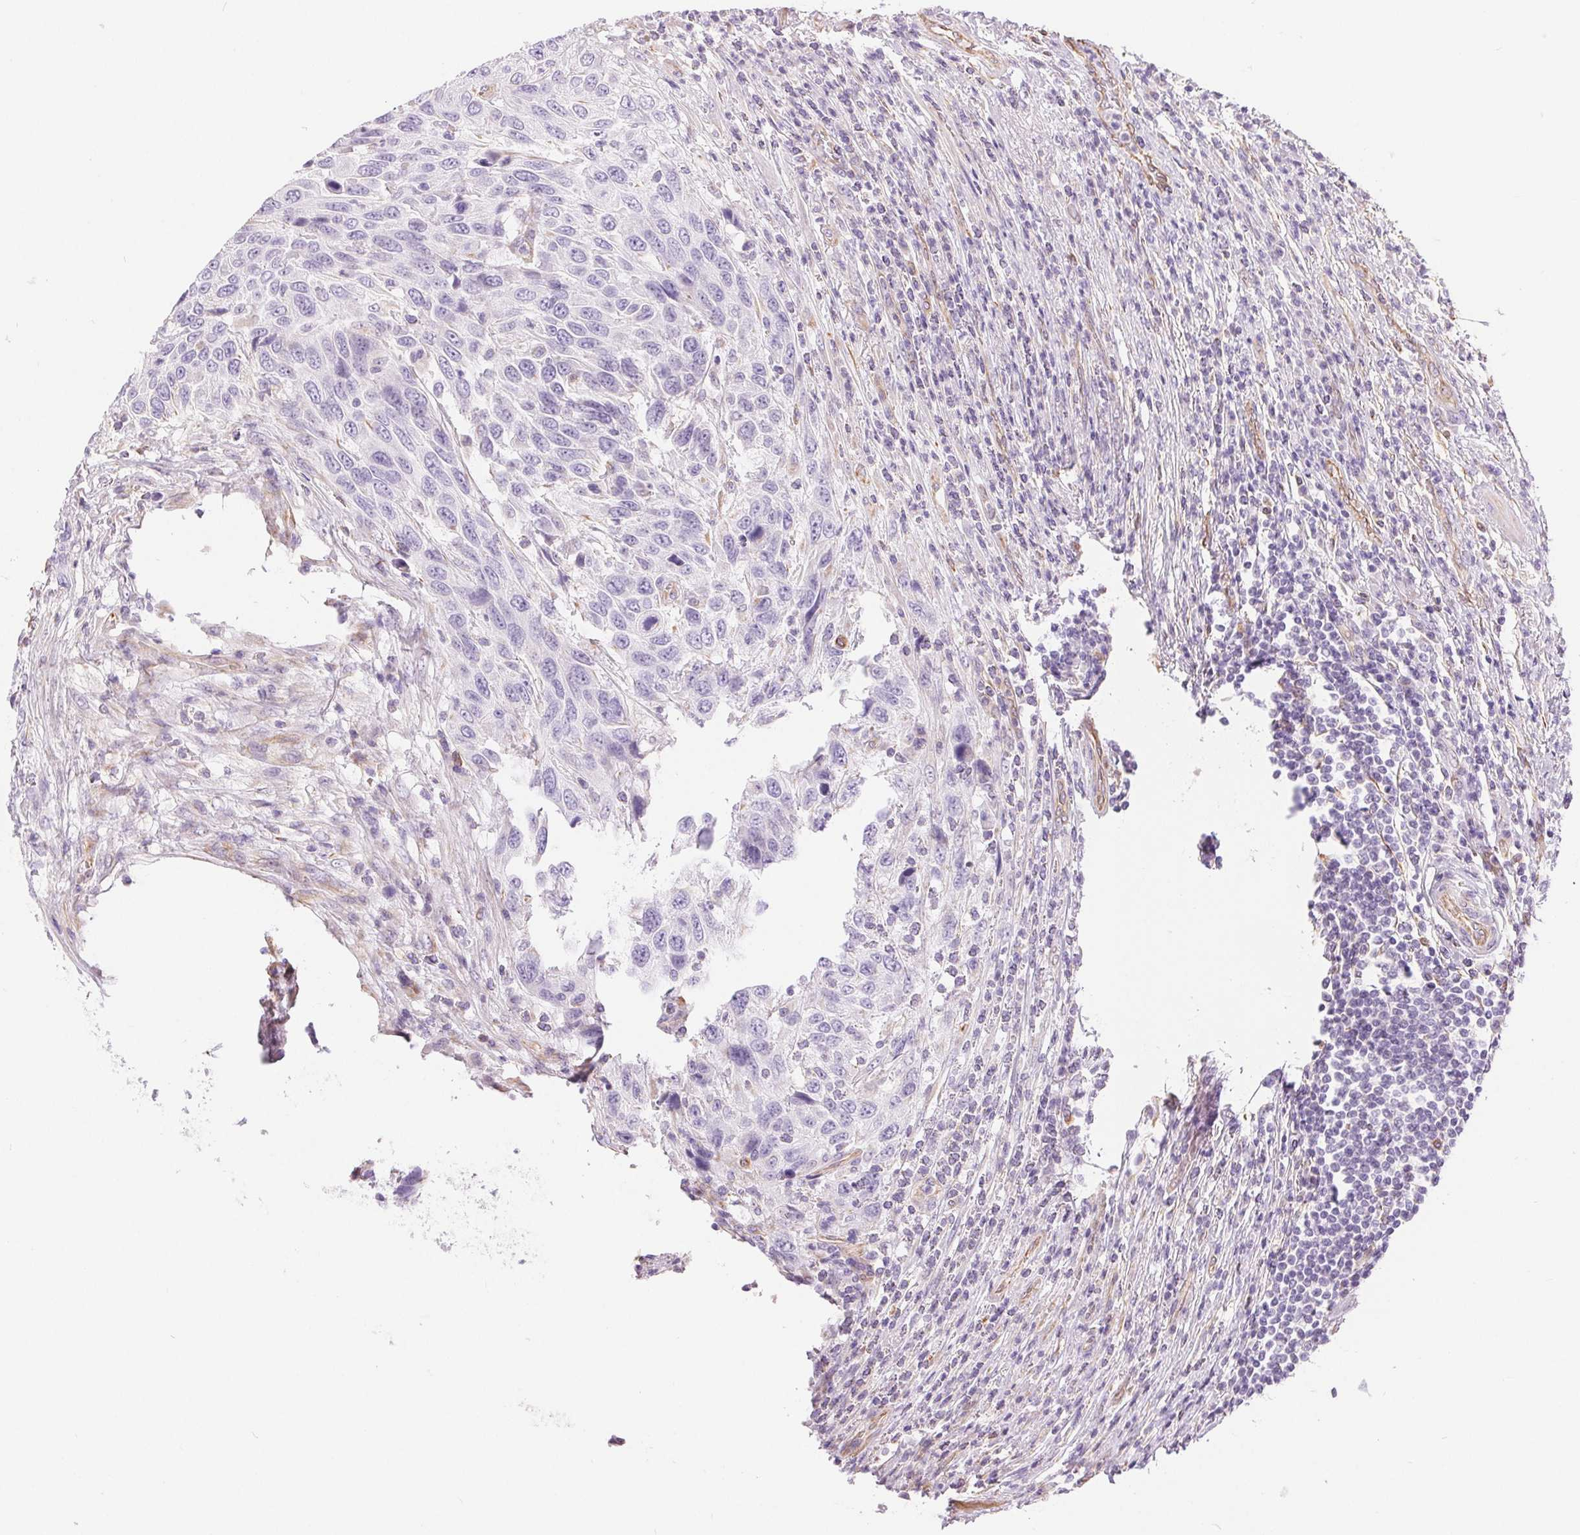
{"staining": {"intensity": "negative", "quantity": "none", "location": "none"}, "tissue": "urothelial cancer", "cell_type": "Tumor cells", "image_type": "cancer", "snomed": [{"axis": "morphology", "description": "Urothelial carcinoma, High grade"}, {"axis": "topography", "description": "Urinary bladder"}], "caption": "The photomicrograph exhibits no staining of tumor cells in high-grade urothelial carcinoma.", "gene": "GFAP", "patient": {"sex": "female", "age": 70}}